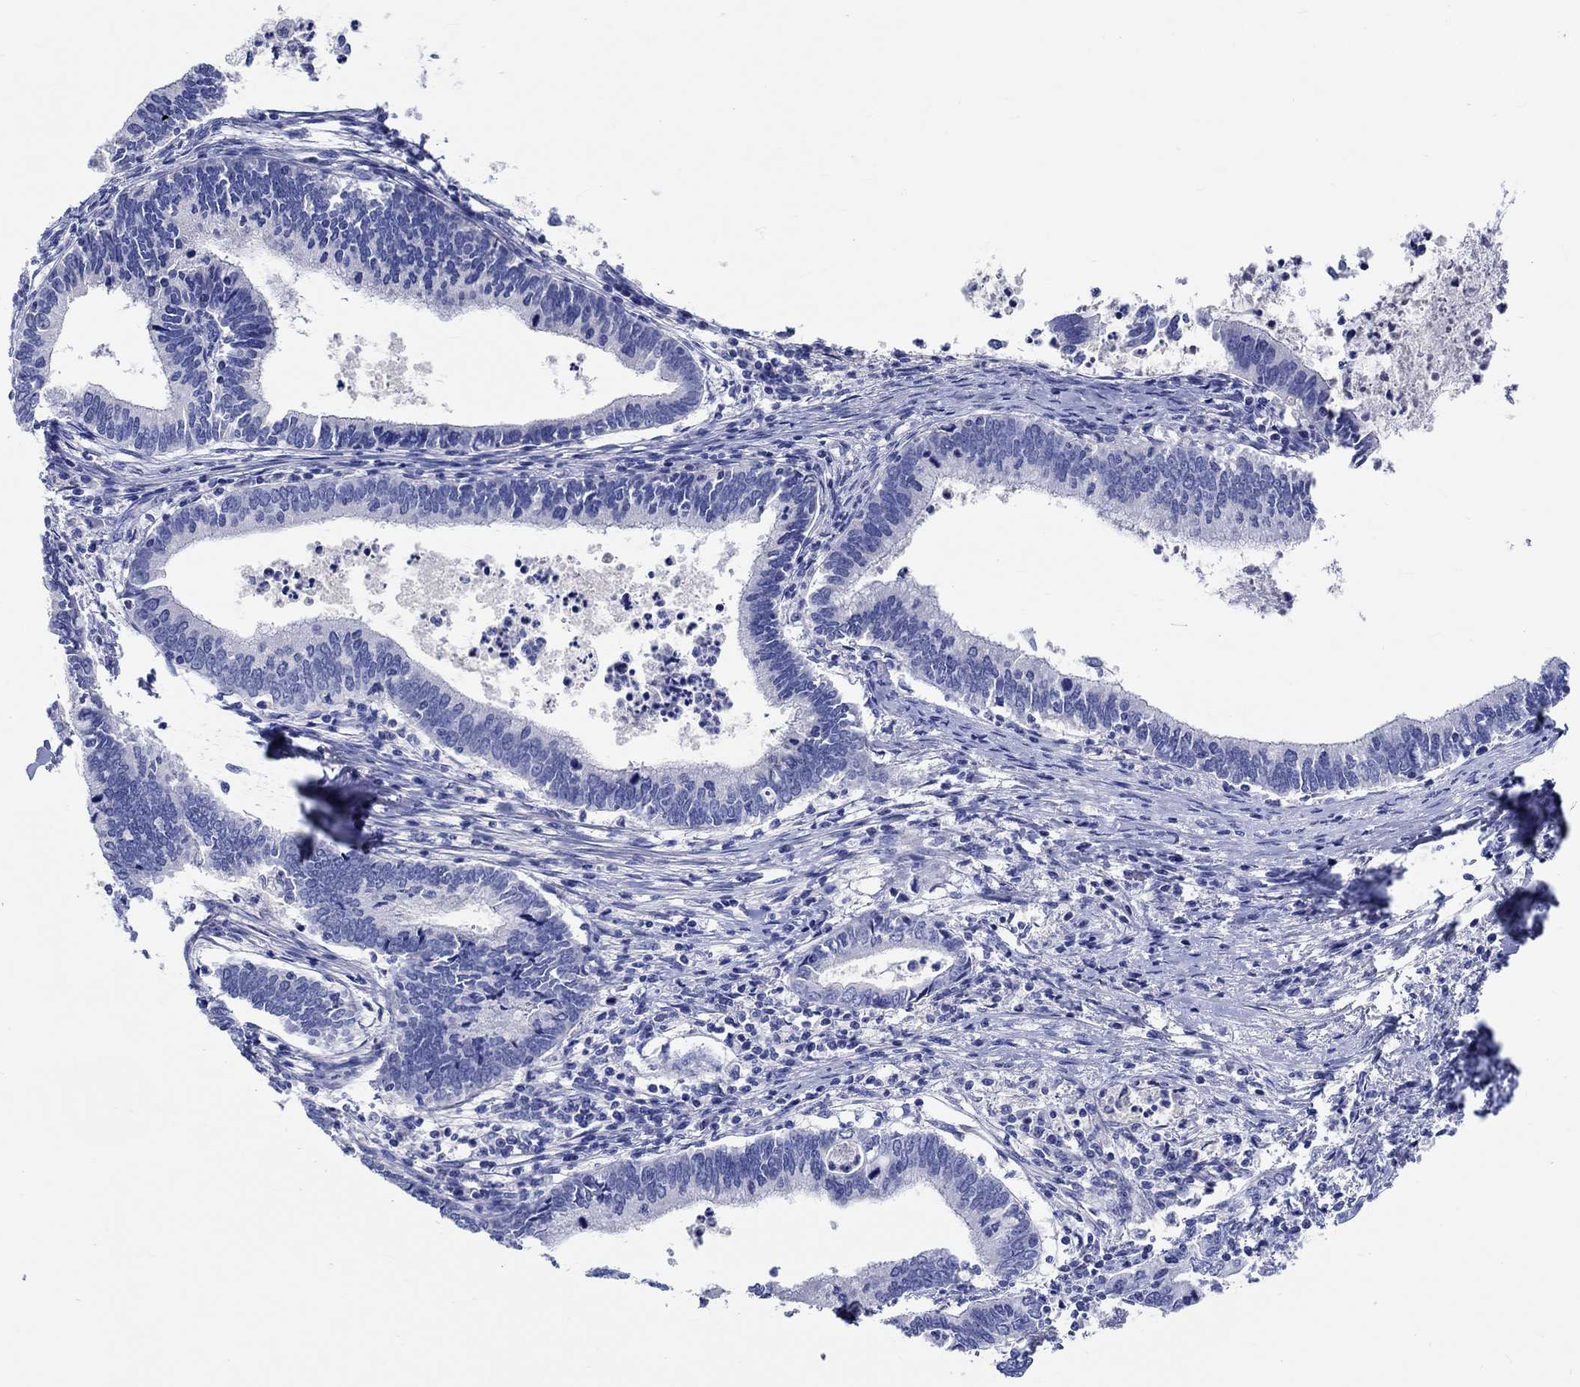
{"staining": {"intensity": "negative", "quantity": "none", "location": "none"}, "tissue": "cervical cancer", "cell_type": "Tumor cells", "image_type": "cancer", "snomed": [{"axis": "morphology", "description": "Adenocarcinoma, NOS"}, {"axis": "topography", "description": "Cervix"}], "caption": "A high-resolution image shows immunohistochemistry staining of cervical adenocarcinoma, which shows no significant expression in tumor cells.", "gene": "SHISA4", "patient": {"sex": "female", "age": 42}}